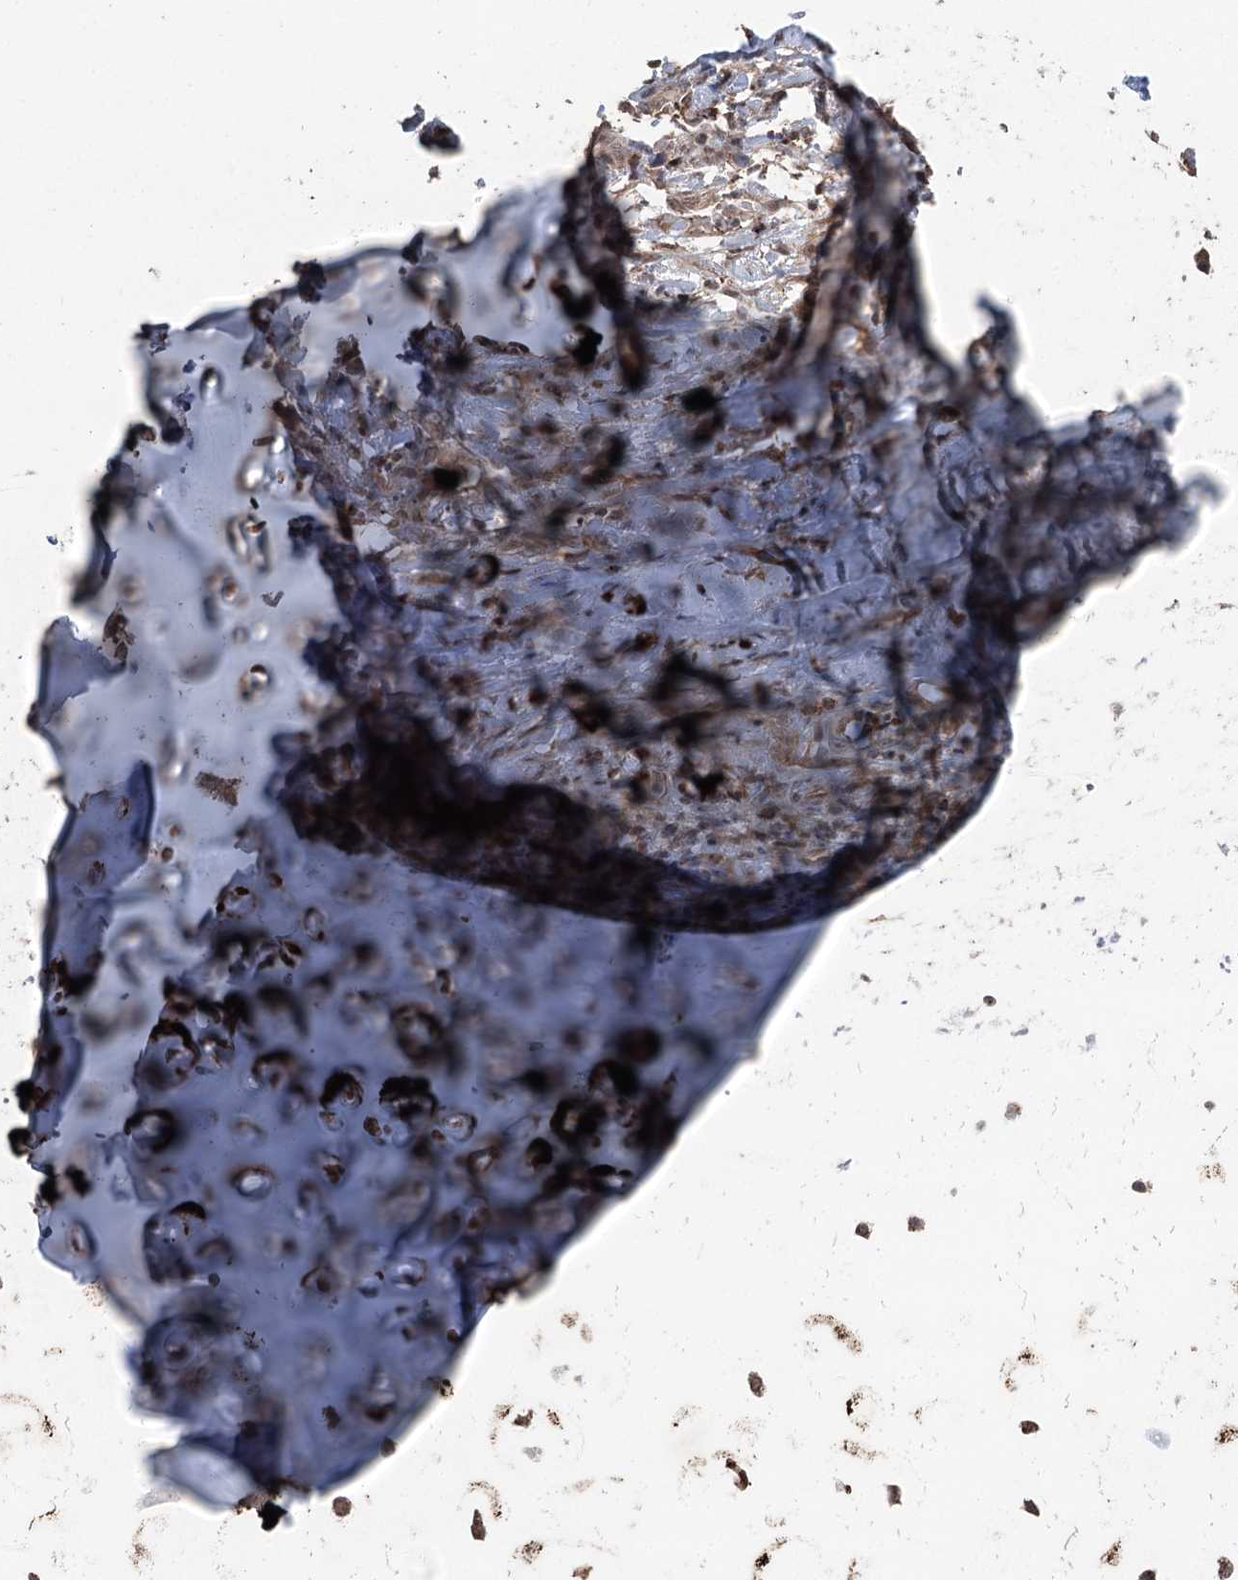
{"staining": {"intensity": "weak", "quantity": ">75%", "location": "cytoplasmic/membranous"}, "tissue": "adipose tissue", "cell_type": "Adipocytes", "image_type": "normal", "snomed": [{"axis": "morphology", "description": "Normal tissue, NOS"}, {"axis": "morphology", "description": "Basal cell carcinoma"}, {"axis": "topography", "description": "Cartilage tissue"}, {"axis": "topography", "description": "Nasopharynx"}, {"axis": "topography", "description": "Oral tissue"}], "caption": "DAB immunohistochemical staining of unremarkable adipose tissue exhibits weak cytoplasmic/membranous protein staining in approximately >75% of adipocytes.", "gene": "CCSER2", "patient": {"sex": "female", "age": 77}}